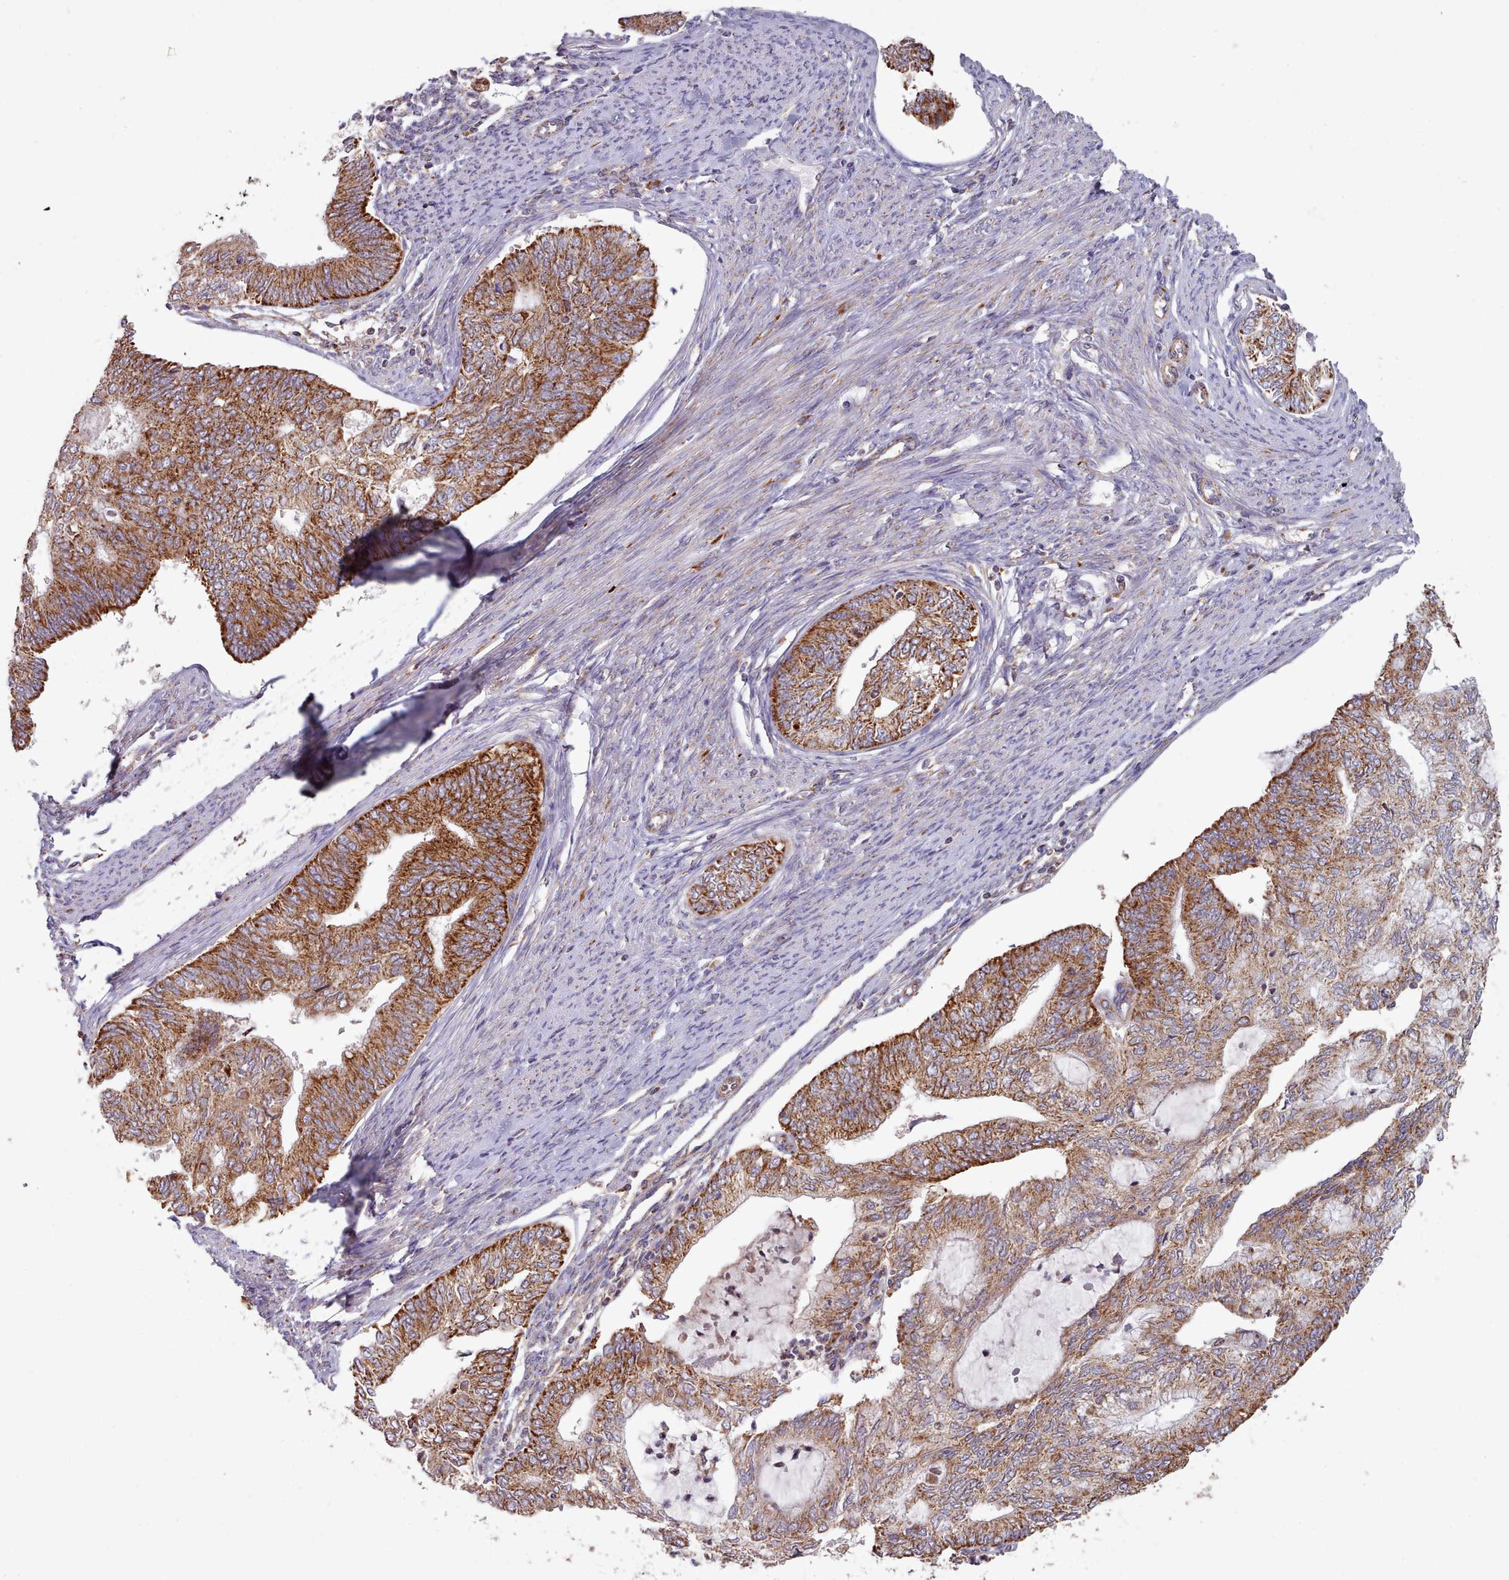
{"staining": {"intensity": "strong", "quantity": ">75%", "location": "cytoplasmic/membranous"}, "tissue": "endometrial cancer", "cell_type": "Tumor cells", "image_type": "cancer", "snomed": [{"axis": "morphology", "description": "Adenocarcinoma, NOS"}, {"axis": "topography", "description": "Endometrium"}], "caption": "DAB (3,3'-diaminobenzidine) immunohistochemical staining of human adenocarcinoma (endometrial) exhibits strong cytoplasmic/membranous protein expression in approximately >75% of tumor cells. (DAB IHC with brightfield microscopy, high magnification).", "gene": "HSDL2", "patient": {"sex": "female", "age": 68}}